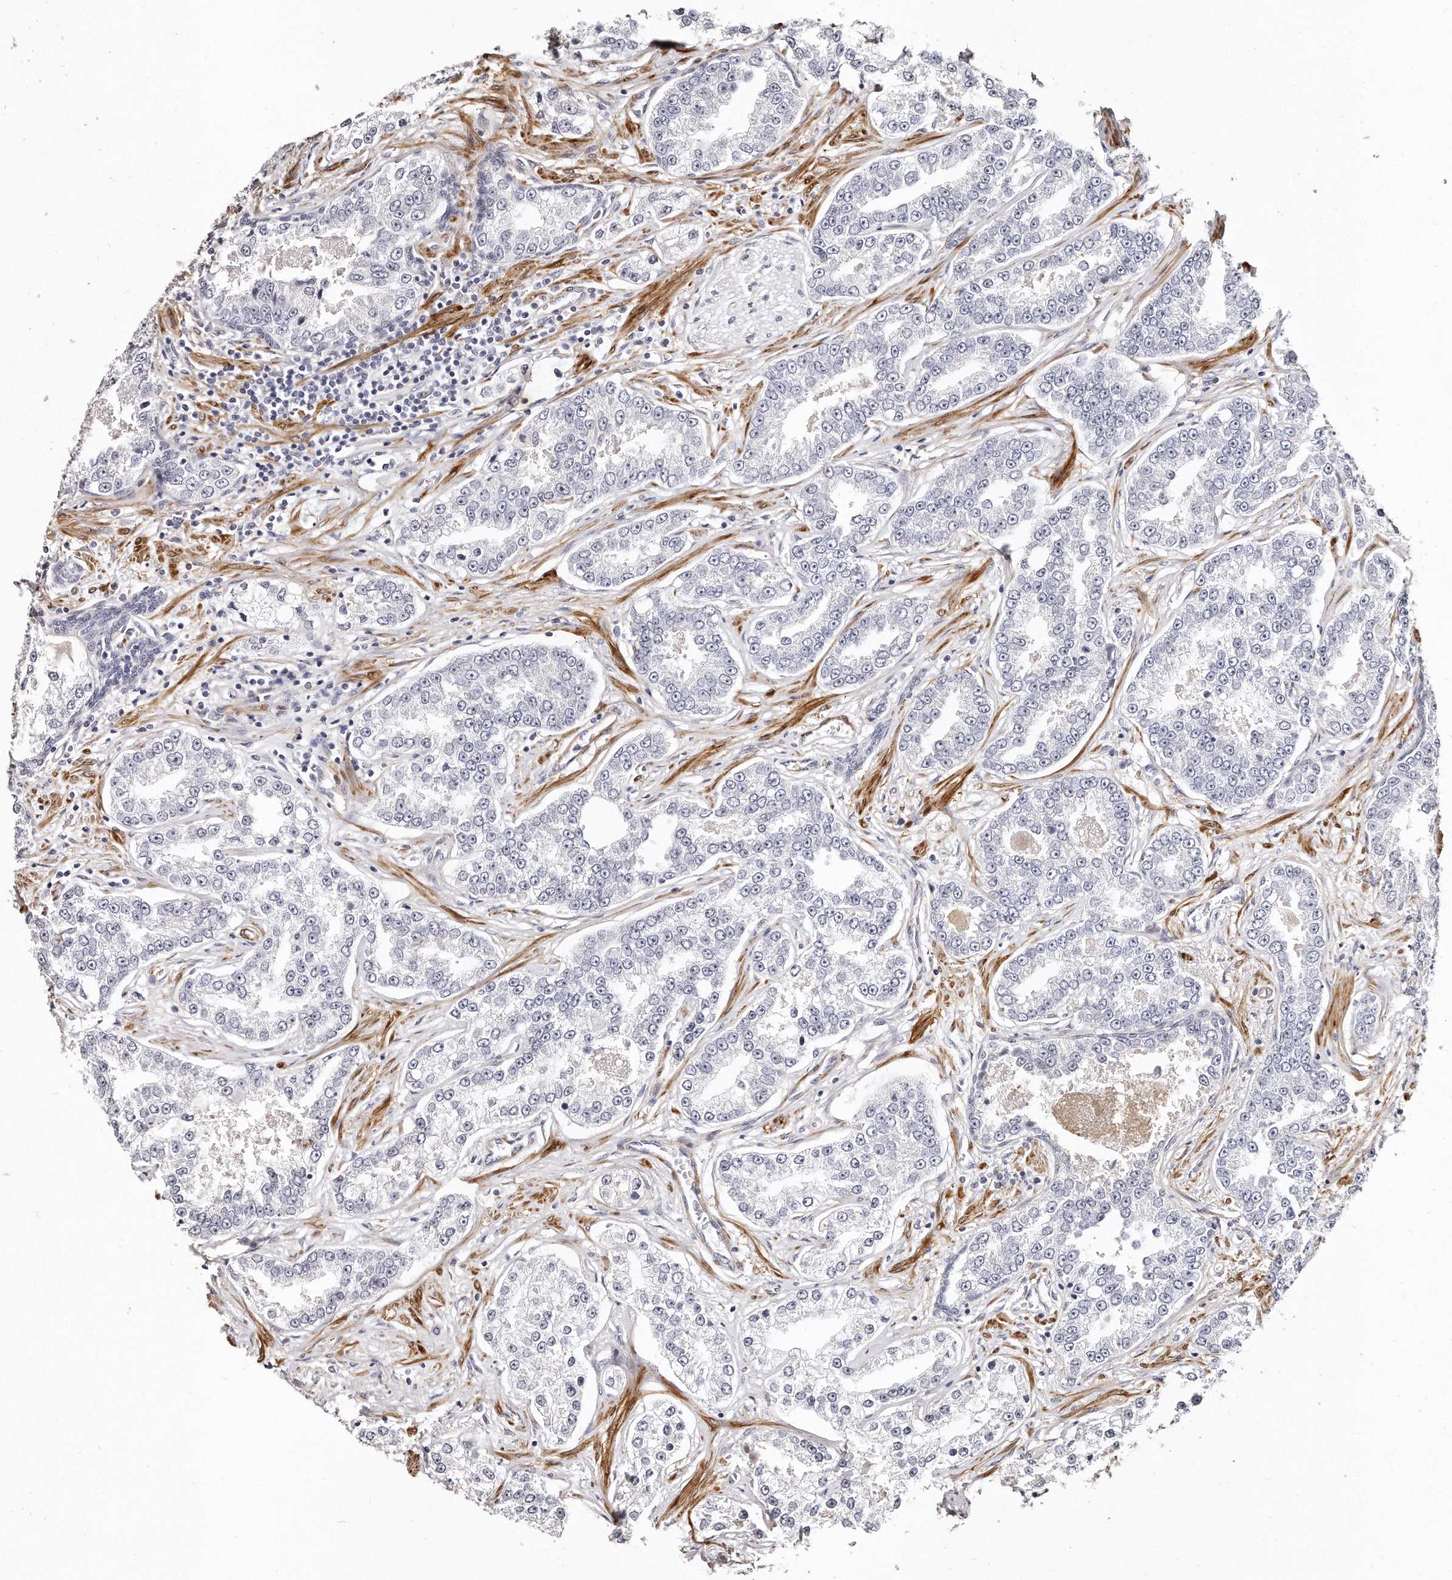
{"staining": {"intensity": "negative", "quantity": "none", "location": "none"}, "tissue": "prostate cancer", "cell_type": "Tumor cells", "image_type": "cancer", "snomed": [{"axis": "morphology", "description": "Normal tissue, NOS"}, {"axis": "morphology", "description": "Adenocarcinoma, High grade"}, {"axis": "topography", "description": "Prostate"}], "caption": "The immunohistochemistry micrograph has no significant positivity in tumor cells of adenocarcinoma (high-grade) (prostate) tissue. (Stains: DAB (3,3'-diaminobenzidine) IHC with hematoxylin counter stain, Microscopy: brightfield microscopy at high magnification).", "gene": "LMOD1", "patient": {"sex": "male", "age": 83}}